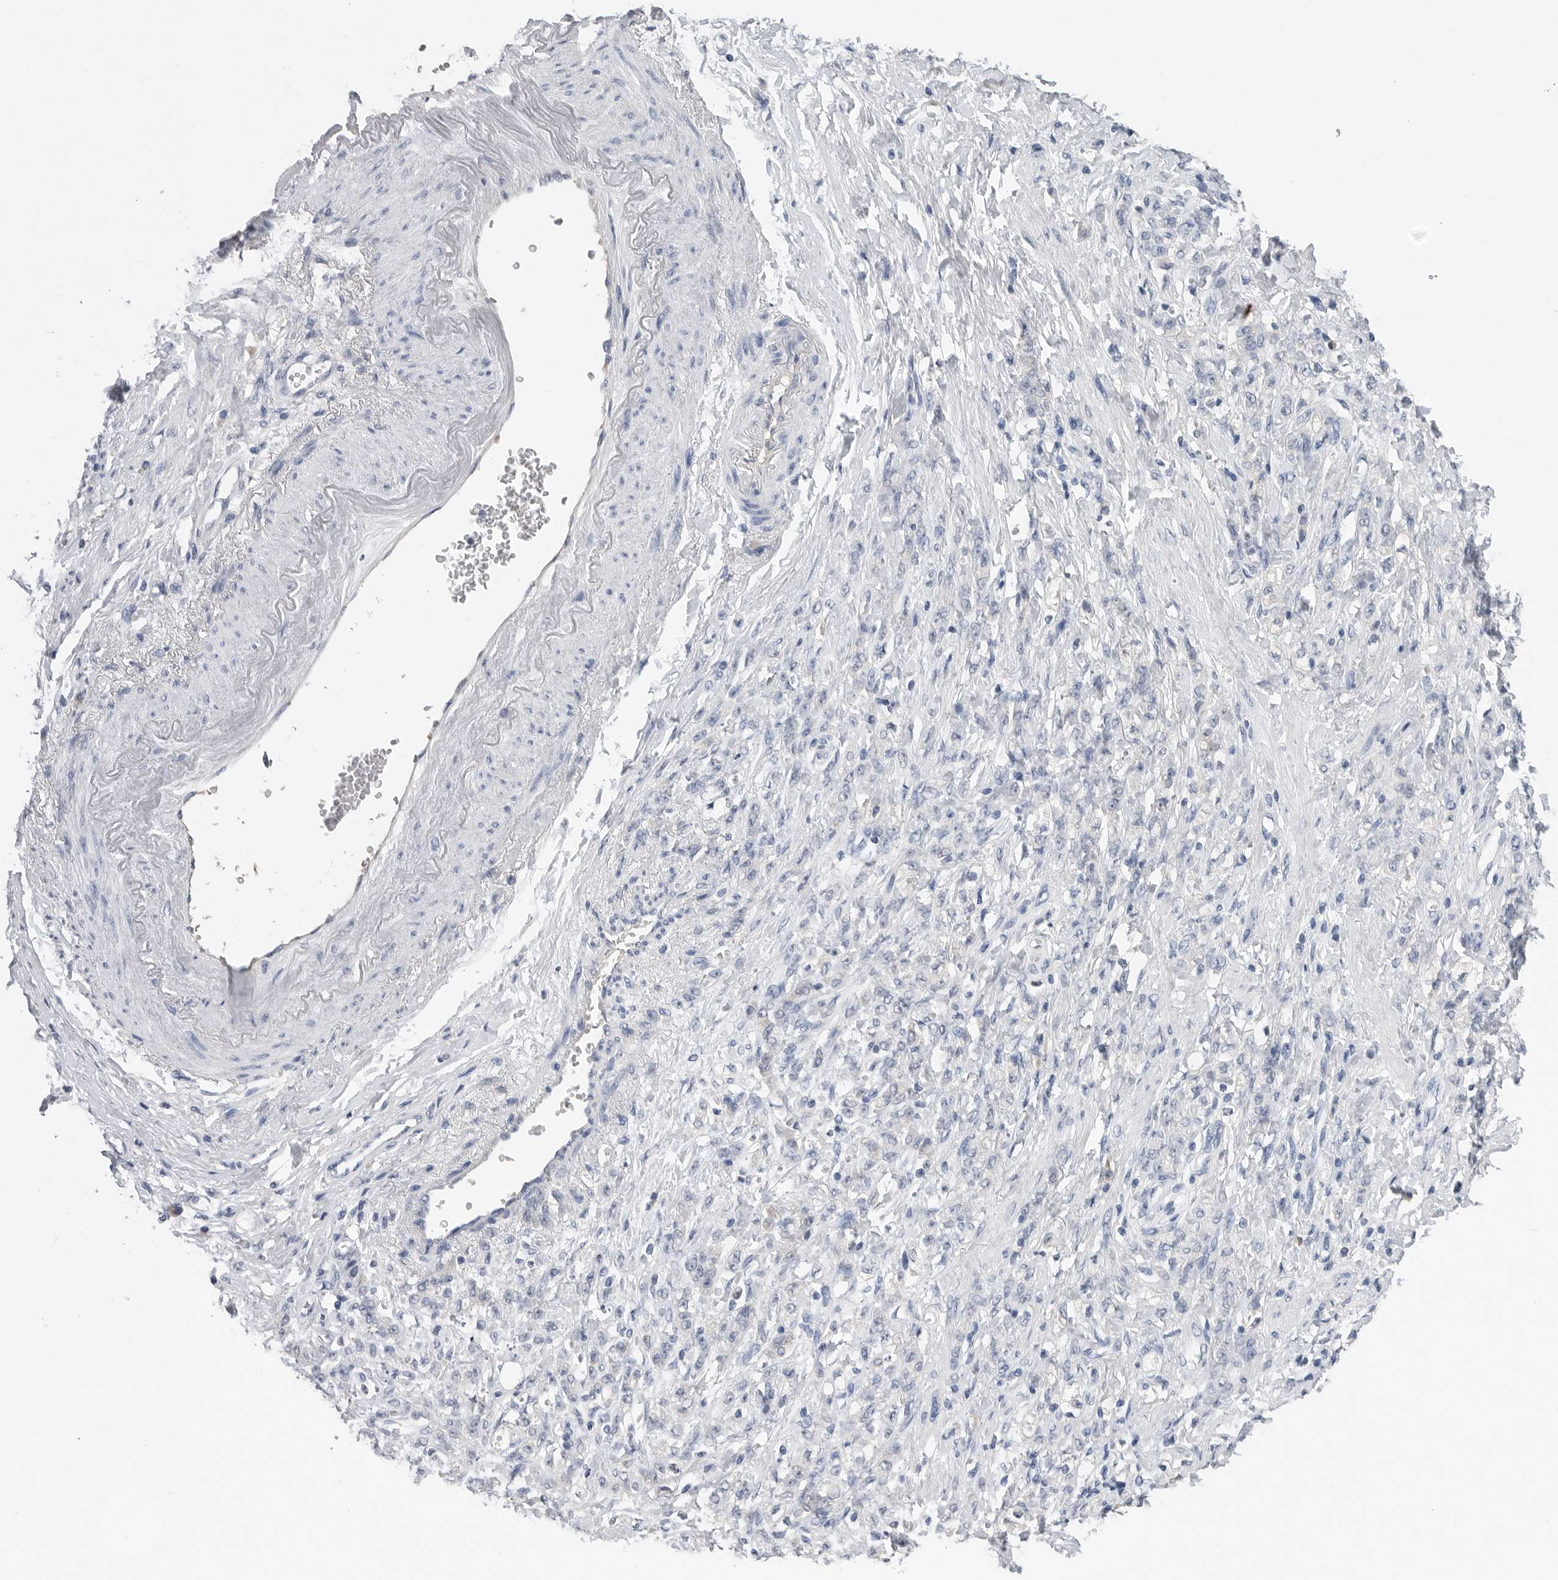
{"staining": {"intensity": "negative", "quantity": "none", "location": "none"}, "tissue": "stomach cancer", "cell_type": "Tumor cells", "image_type": "cancer", "snomed": [{"axis": "morphology", "description": "Adenocarcinoma, NOS"}, {"axis": "topography", "description": "Stomach"}], "caption": "A photomicrograph of adenocarcinoma (stomach) stained for a protein exhibits no brown staining in tumor cells.", "gene": "FABP6", "patient": {"sex": "male", "age": 82}}